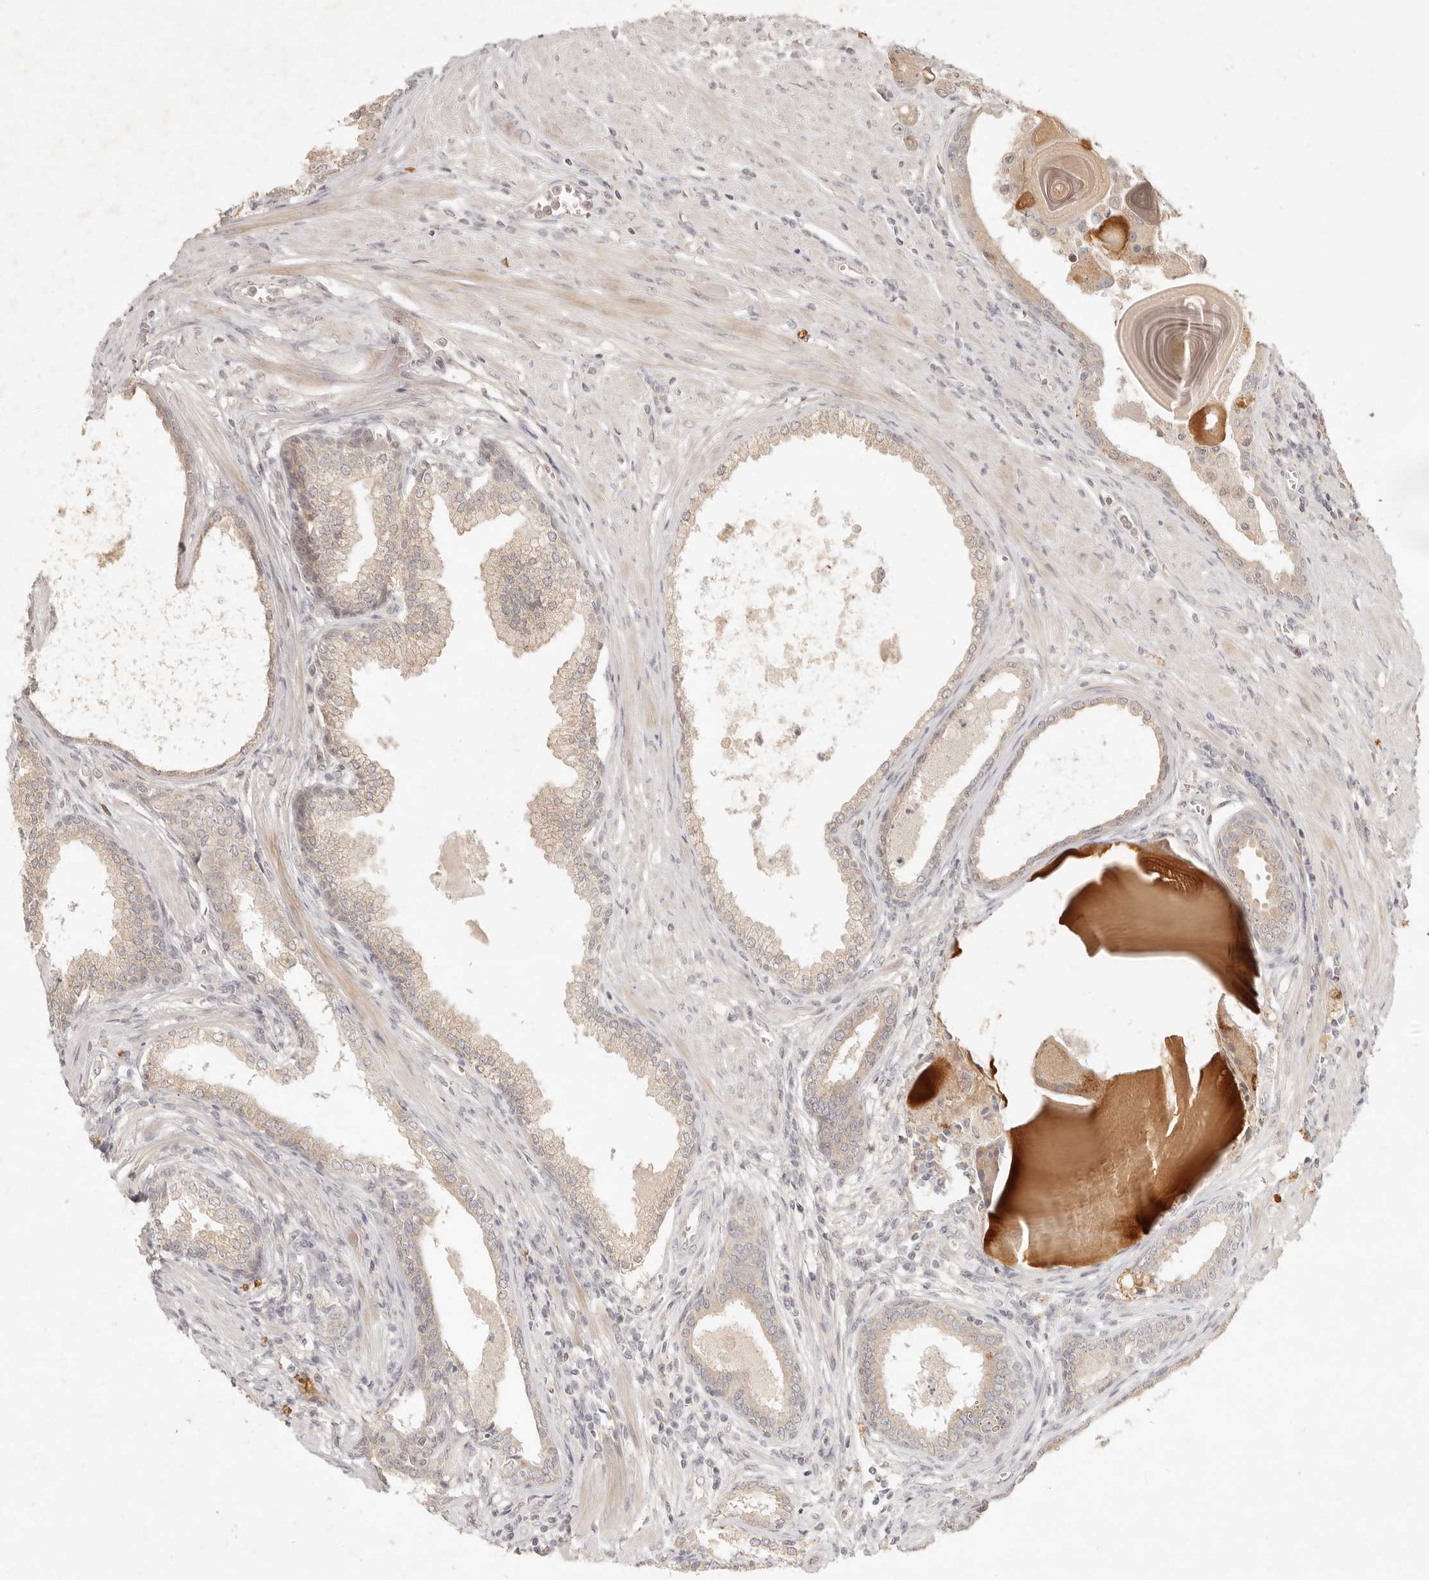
{"staining": {"intensity": "weak", "quantity": ">75%", "location": "cytoplasmic/membranous"}, "tissue": "prostate cancer", "cell_type": "Tumor cells", "image_type": "cancer", "snomed": [{"axis": "morphology", "description": "Adenocarcinoma, High grade"}, {"axis": "topography", "description": "Prostate"}], "caption": "Weak cytoplasmic/membranous positivity for a protein is appreciated in about >75% of tumor cells of adenocarcinoma (high-grade) (prostate) using IHC.", "gene": "UBXN11", "patient": {"sex": "male", "age": 62}}